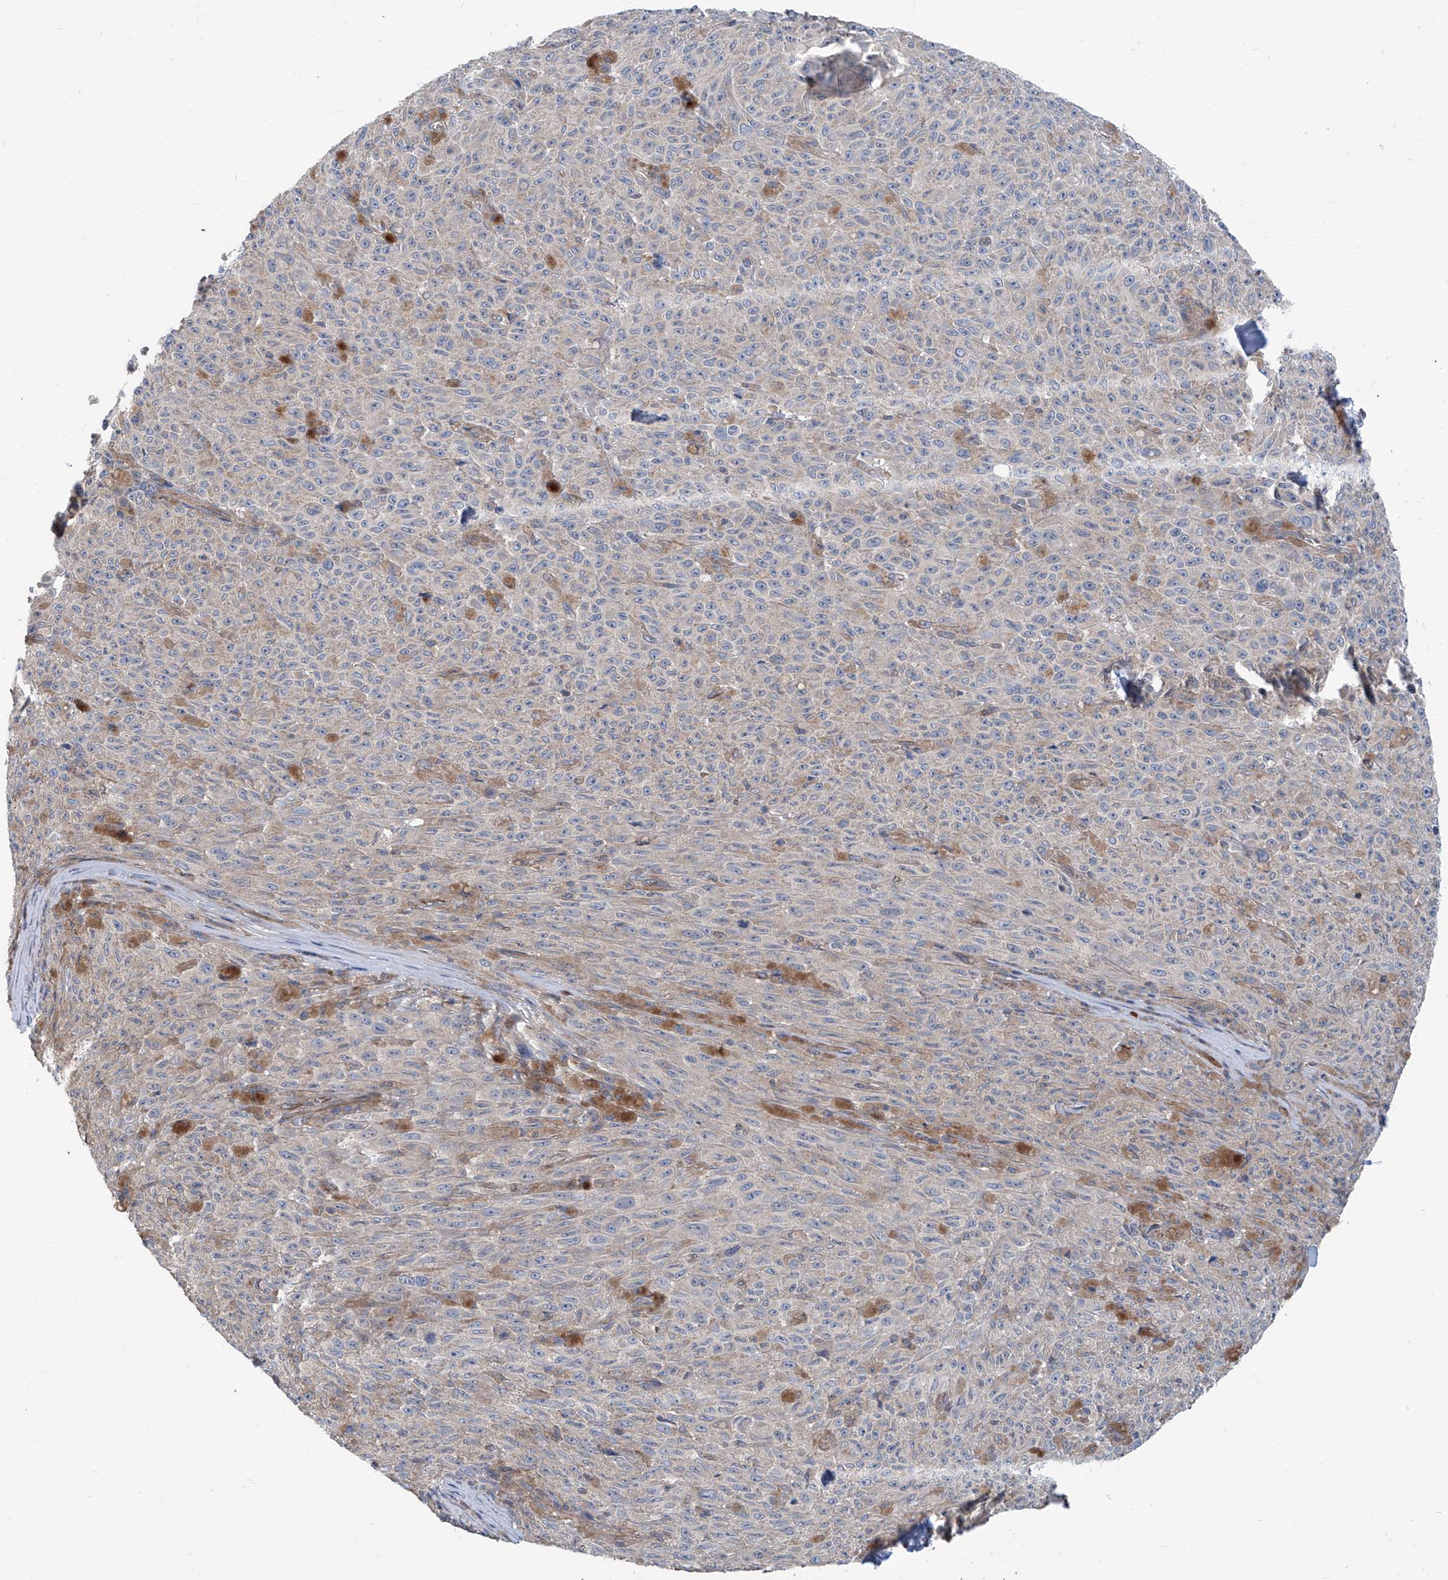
{"staining": {"intensity": "negative", "quantity": "none", "location": "none"}, "tissue": "melanoma", "cell_type": "Tumor cells", "image_type": "cancer", "snomed": [{"axis": "morphology", "description": "Malignant melanoma, NOS"}, {"axis": "topography", "description": "Skin"}], "caption": "This is an immunohistochemistry micrograph of melanoma. There is no positivity in tumor cells.", "gene": "EIF2D", "patient": {"sex": "female", "age": 82}}